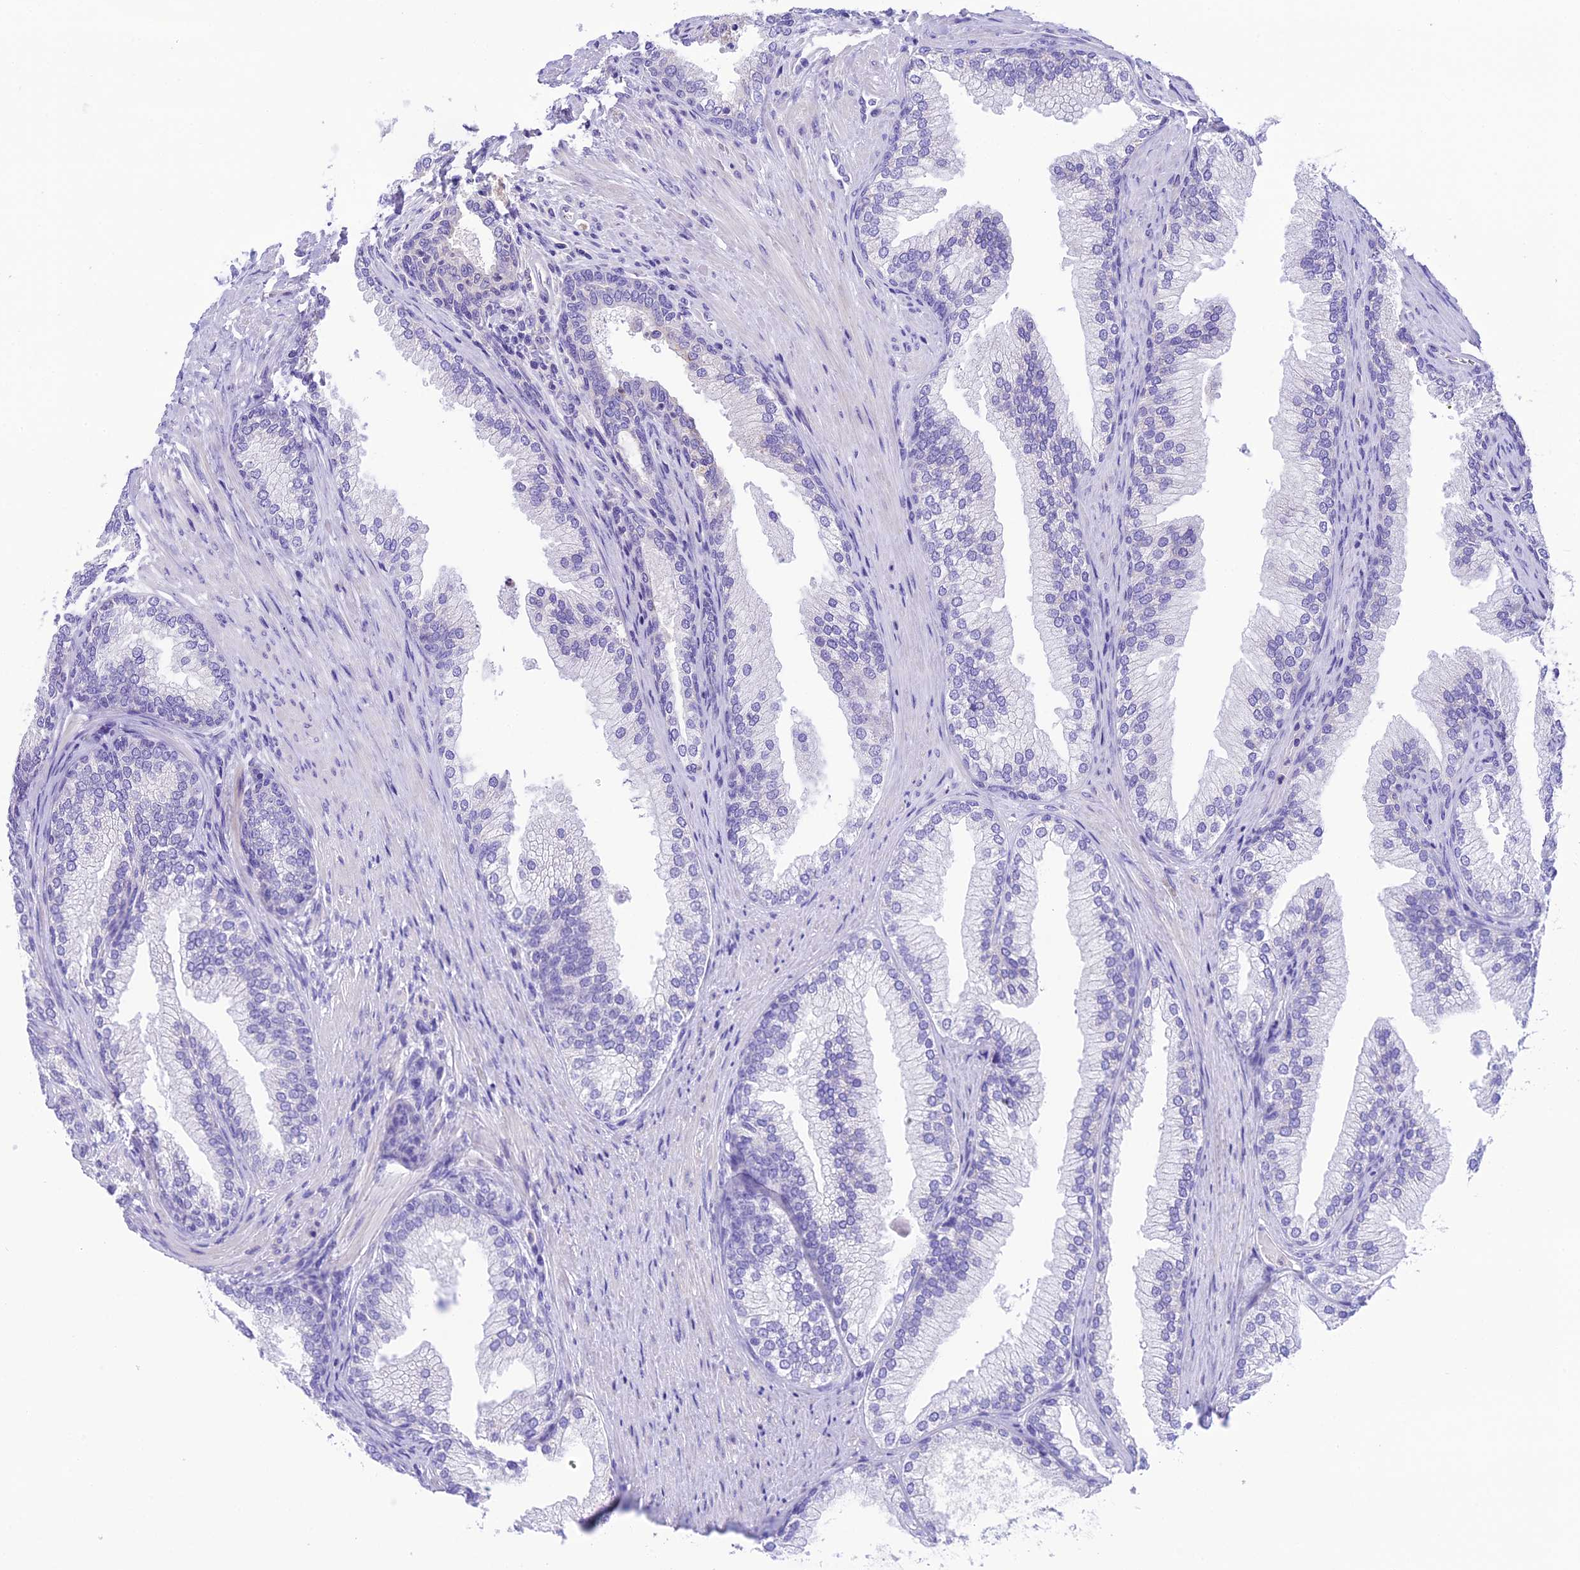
{"staining": {"intensity": "negative", "quantity": "none", "location": "none"}, "tissue": "prostate", "cell_type": "Glandular cells", "image_type": "normal", "snomed": [{"axis": "morphology", "description": "Normal tissue, NOS"}, {"axis": "topography", "description": "Prostate"}], "caption": "Immunohistochemistry (IHC) of normal prostate reveals no staining in glandular cells.", "gene": "KIAA0408", "patient": {"sex": "male", "age": 76}}